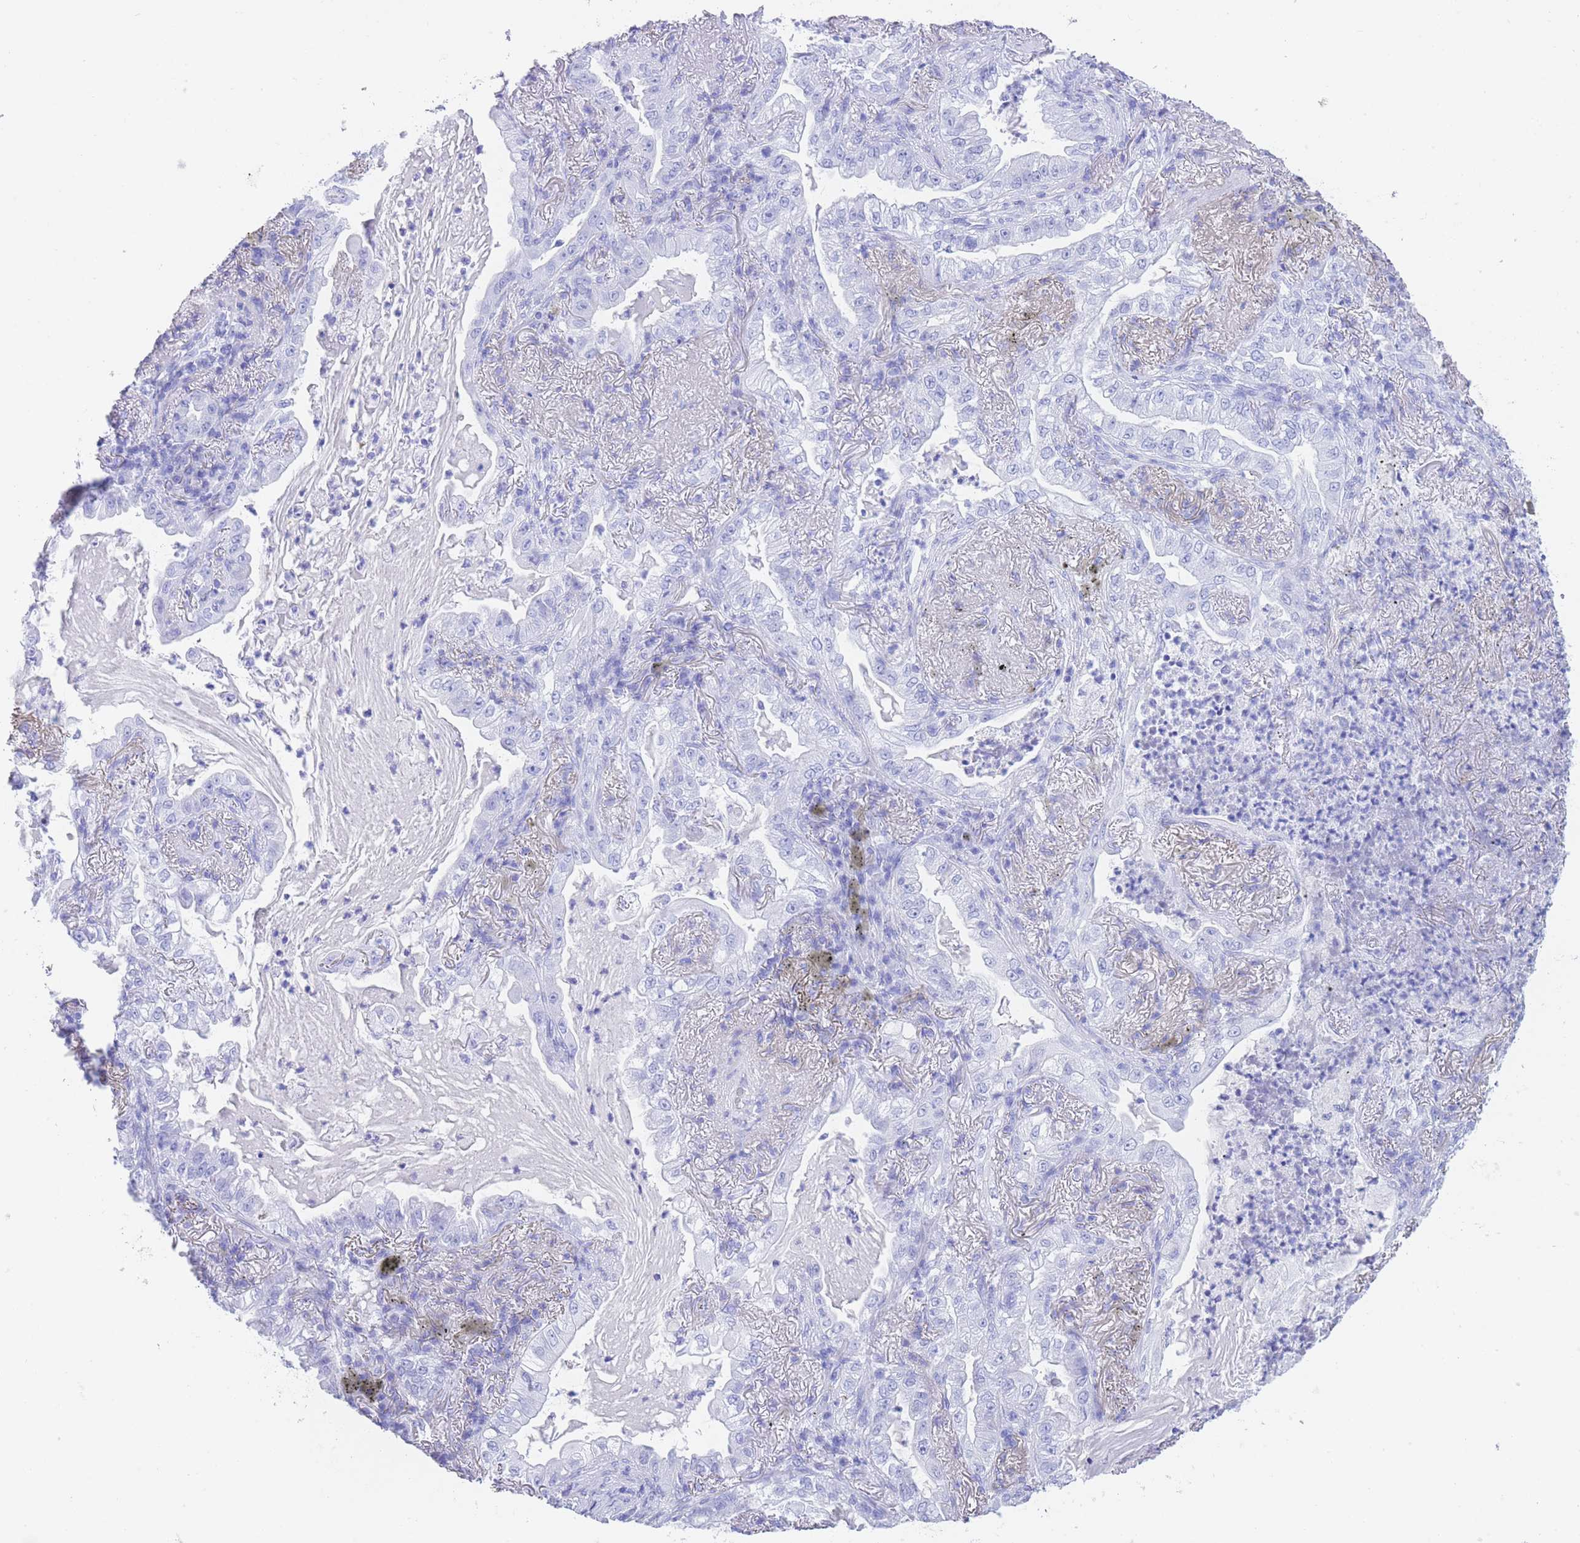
{"staining": {"intensity": "negative", "quantity": "none", "location": "none"}, "tissue": "lung cancer", "cell_type": "Tumor cells", "image_type": "cancer", "snomed": [{"axis": "morphology", "description": "Adenocarcinoma, NOS"}, {"axis": "topography", "description": "Lung"}], "caption": "Lung cancer (adenocarcinoma) was stained to show a protein in brown. There is no significant positivity in tumor cells.", "gene": "SLCO1B3", "patient": {"sex": "female", "age": 73}}